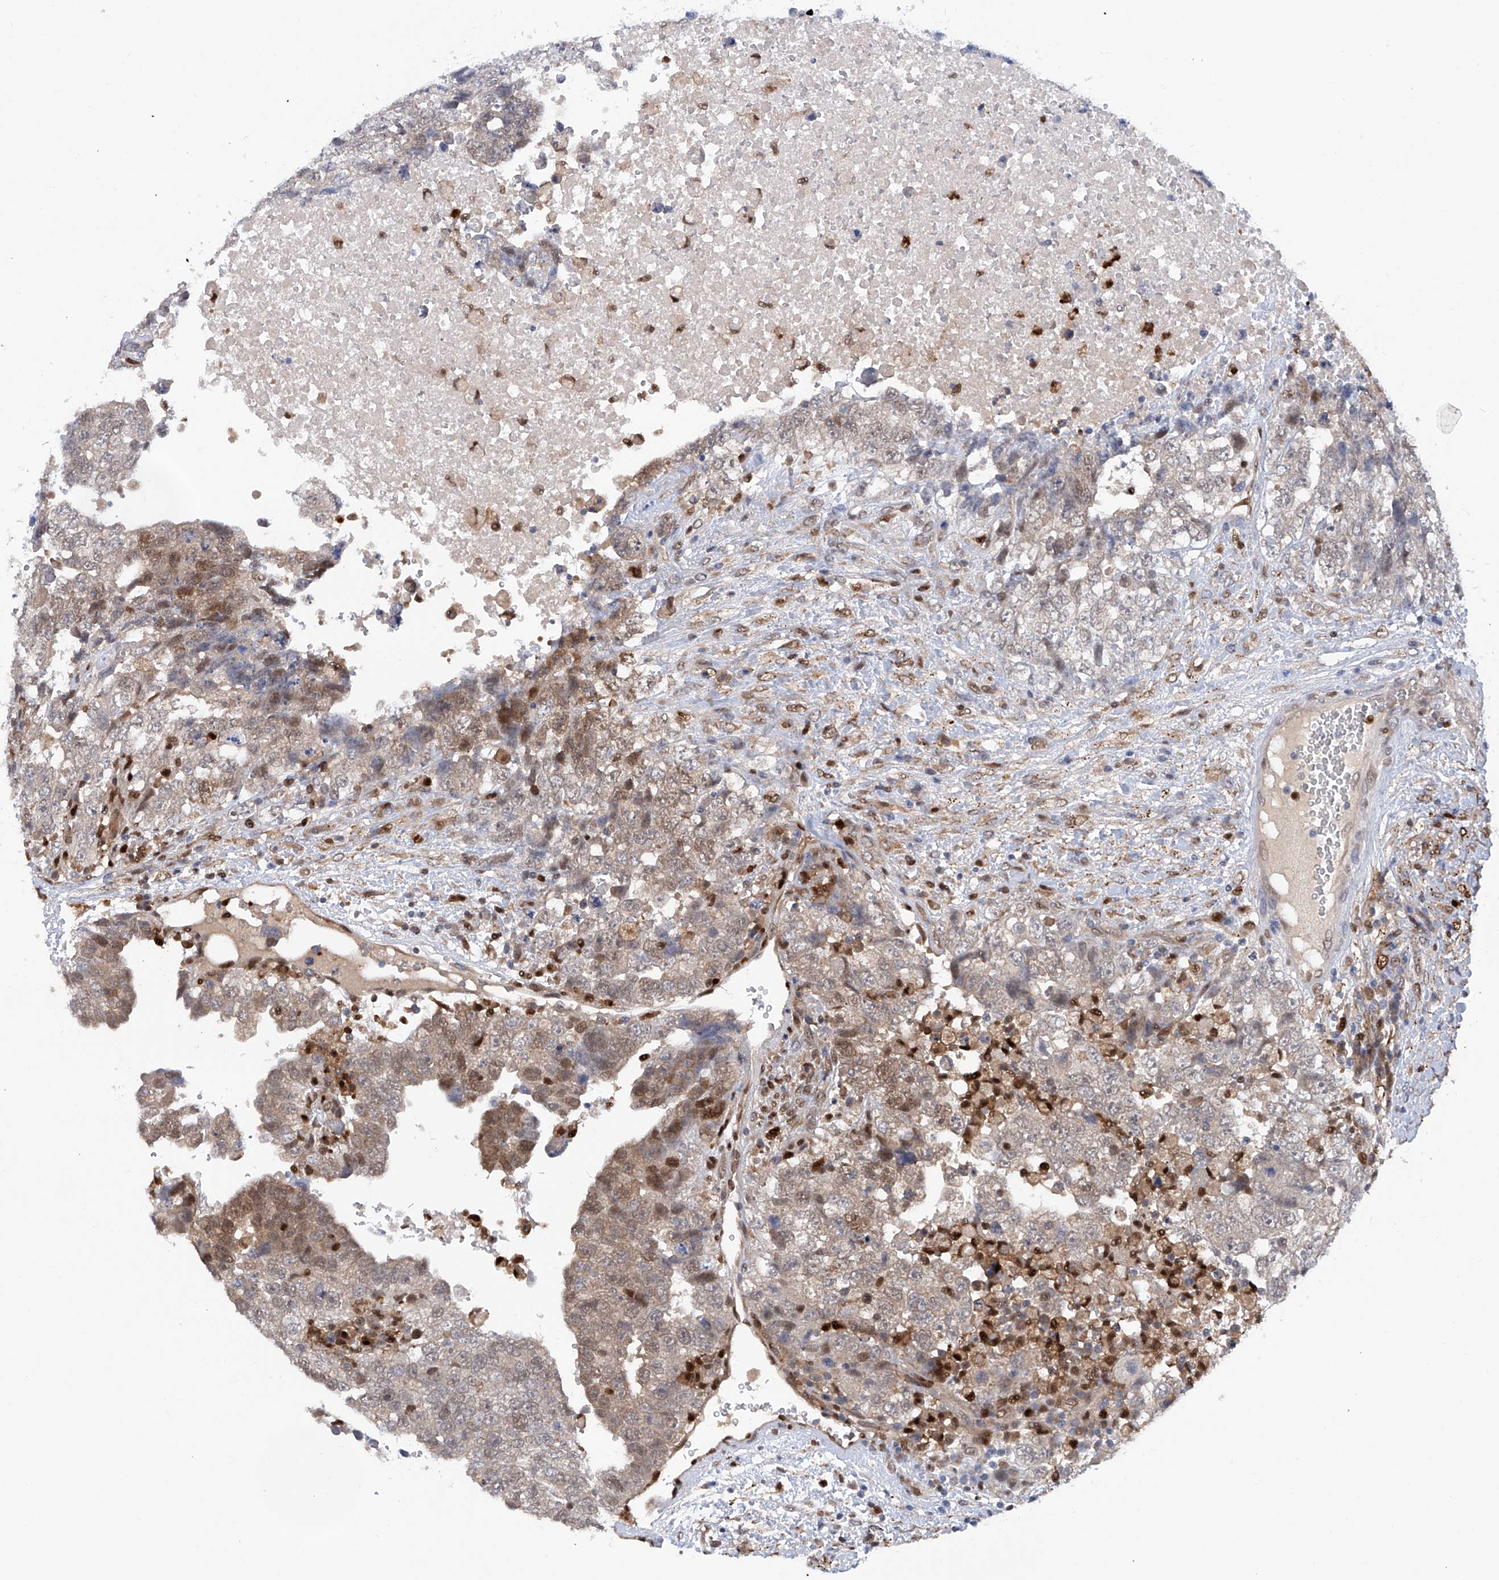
{"staining": {"intensity": "moderate", "quantity": "<25%", "location": "nuclear"}, "tissue": "testis cancer", "cell_type": "Tumor cells", "image_type": "cancer", "snomed": [{"axis": "morphology", "description": "Carcinoma, Embryonal, NOS"}, {"axis": "topography", "description": "Testis"}], "caption": "Immunohistochemical staining of human testis cancer (embryonal carcinoma) reveals moderate nuclear protein expression in about <25% of tumor cells.", "gene": "PHF20", "patient": {"sex": "male", "age": 37}}